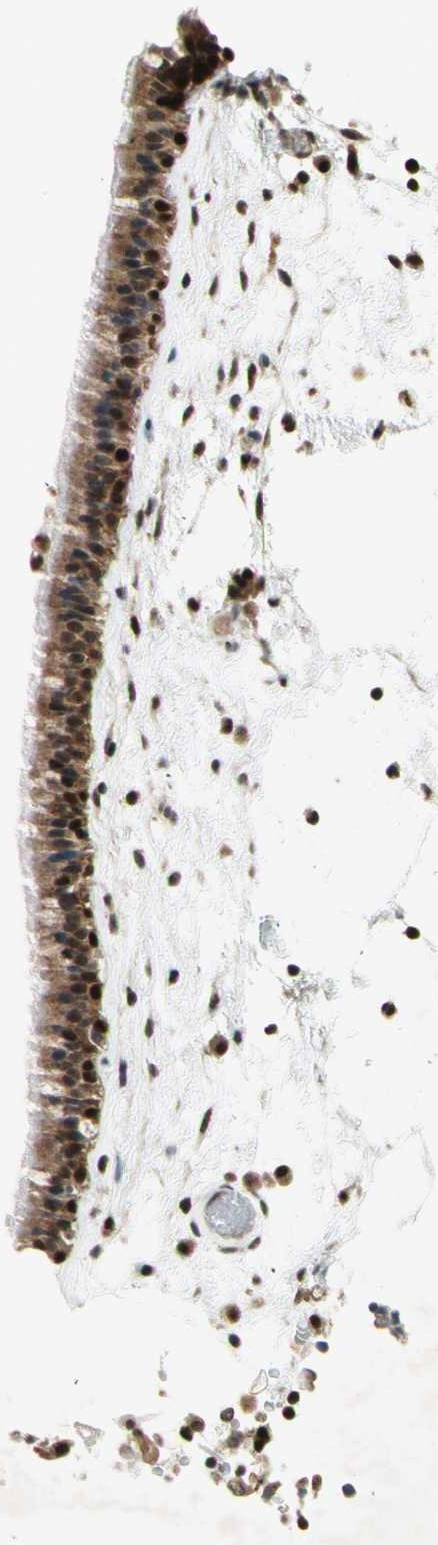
{"staining": {"intensity": "strong", "quantity": ">75%", "location": "cytoplasmic/membranous,nuclear"}, "tissue": "nasopharynx", "cell_type": "Respiratory epithelial cells", "image_type": "normal", "snomed": [{"axis": "morphology", "description": "Normal tissue, NOS"}, {"axis": "morphology", "description": "Inflammation, NOS"}, {"axis": "topography", "description": "Nasopharynx"}], "caption": "This histopathology image exhibits immunohistochemistry staining of normal human nasopharynx, with high strong cytoplasmic/membranous,nuclear positivity in approximately >75% of respiratory epithelial cells.", "gene": "GSR", "patient": {"sex": "male", "age": 48}}